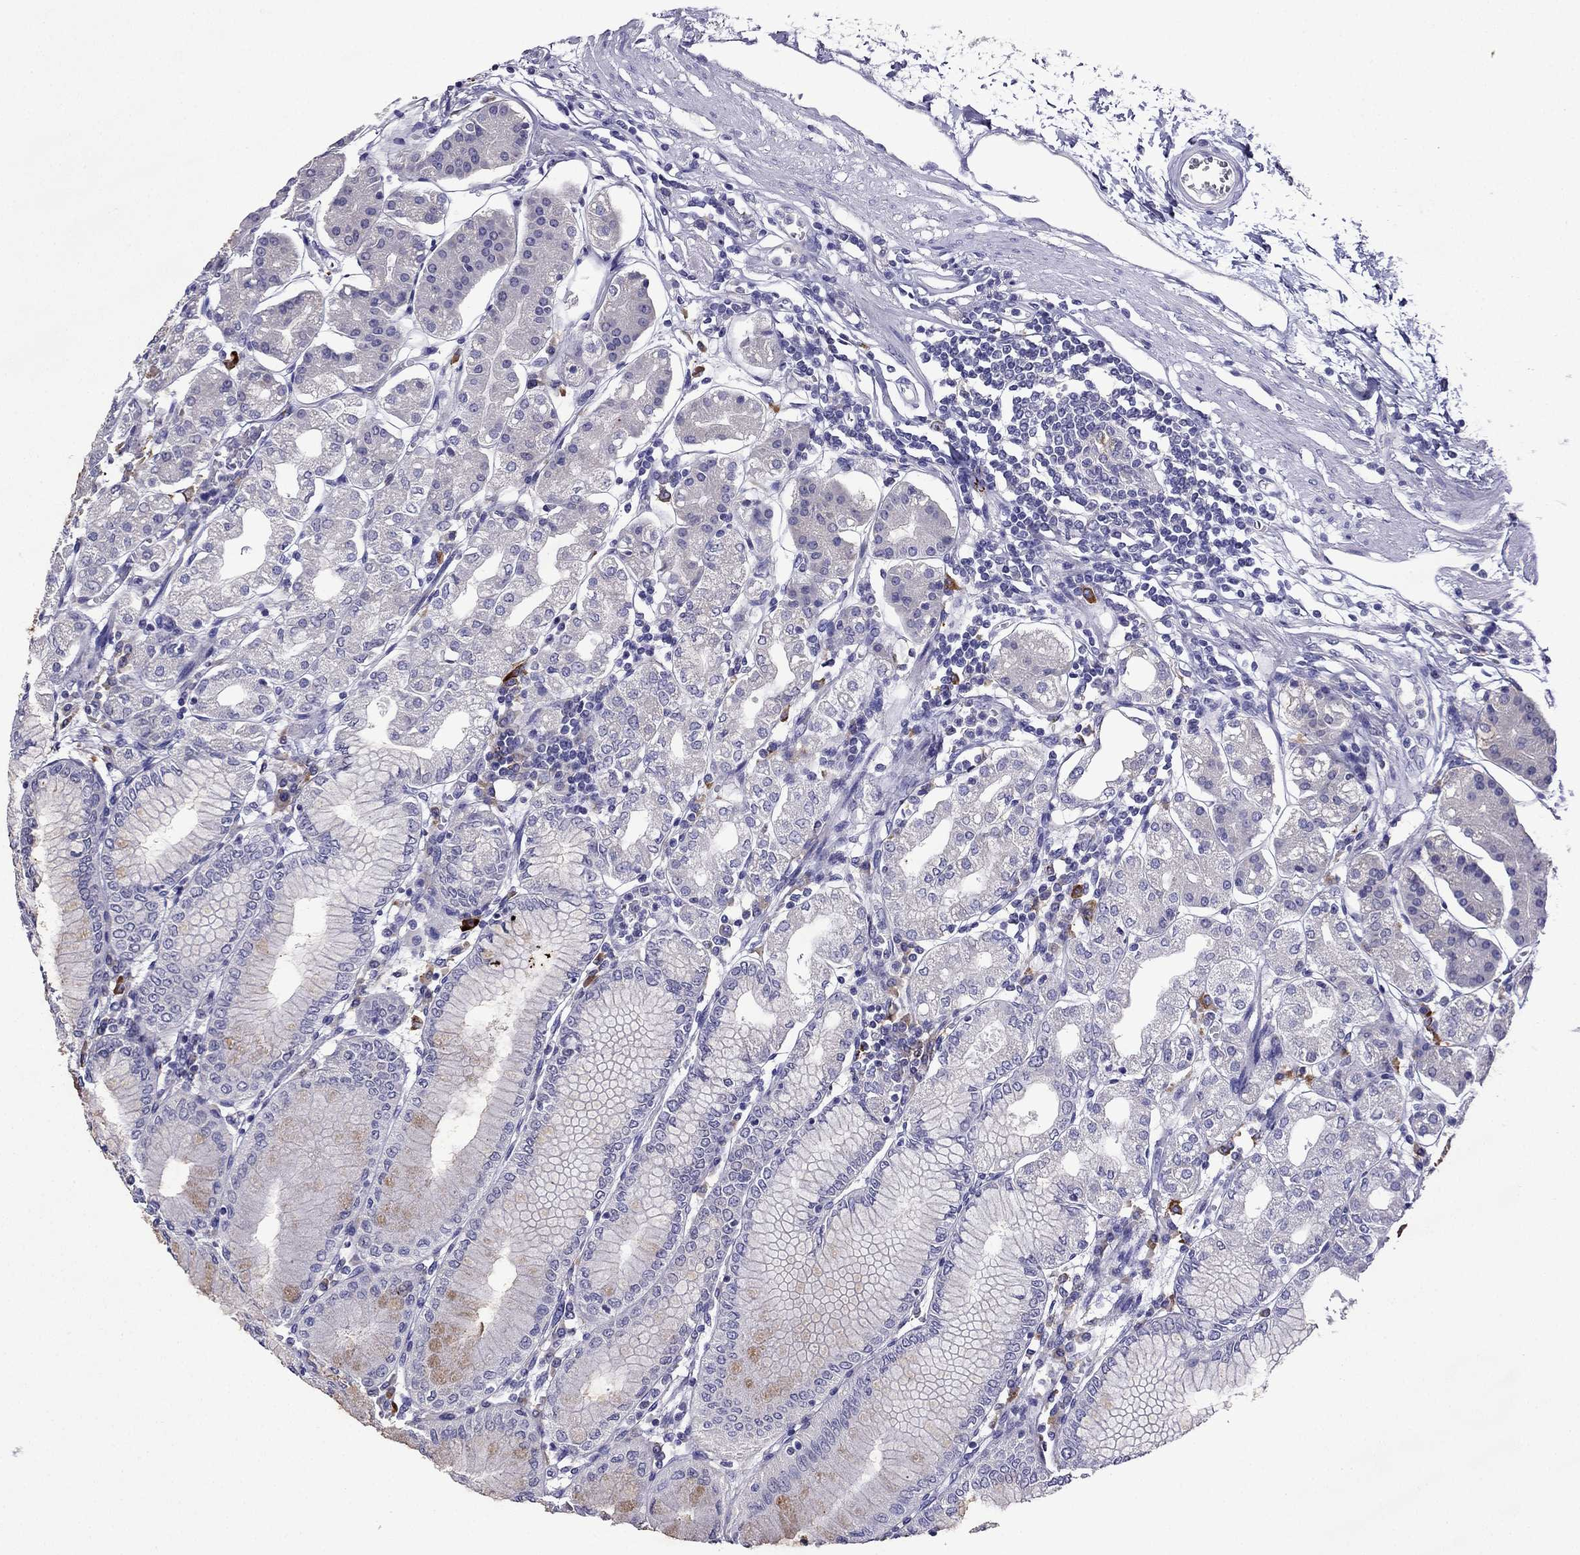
{"staining": {"intensity": "negative", "quantity": "none", "location": "none"}, "tissue": "stomach", "cell_type": "Glandular cells", "image_type": "normal", "snomed": [{"axis": "morphology", "description": "Normal tissue, NOS"}, {"axis": "topography", "description": "Skeletal muscle"}, {"axis": "topography", "description": "Stomach"}], "caption": "Immunohistochemical staining of benign human stomach exhibits no significant expression in glandular cells.", "gene": "TSSK4", "patient": {"sex": "female", "age": 57}}